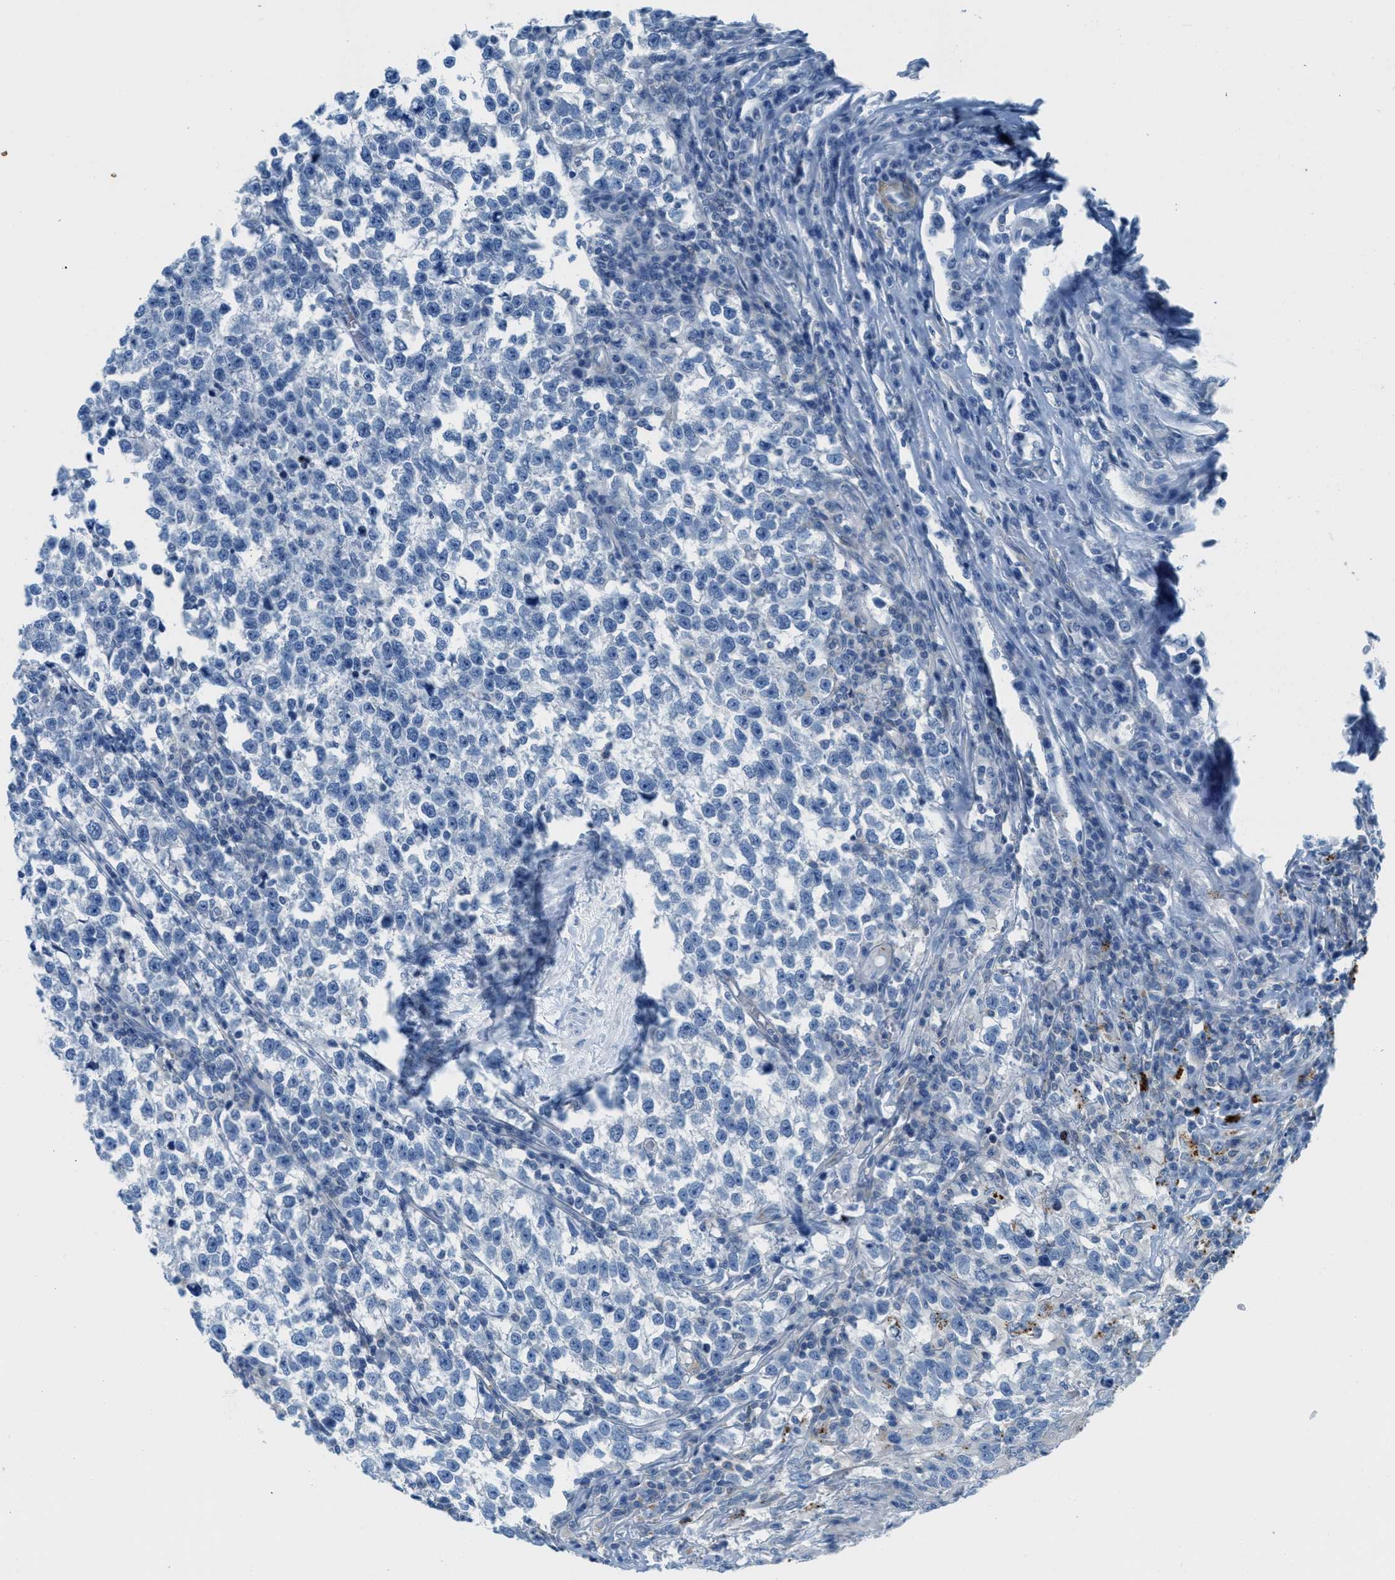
{"staining": {"intensity": "negative", "quantity": "none", "location": "none"}, "tissue": "testis cancer", "cell_type": "Tumor cells", "image_type": "cancer", "snomed": [{"axis": "morphology", "description": "Normal tissue, NOS"}, {"axis": "morphology", "description": "Seminoma, NOS"}, {"axis": "topography", "description": "Testis"}], "caption": "The IHC micrograph has no significant staining in tumor cells of testis cancer tissue.", "gene": "MAPRE2", "patient": {"sex": "male", "age": 43}}